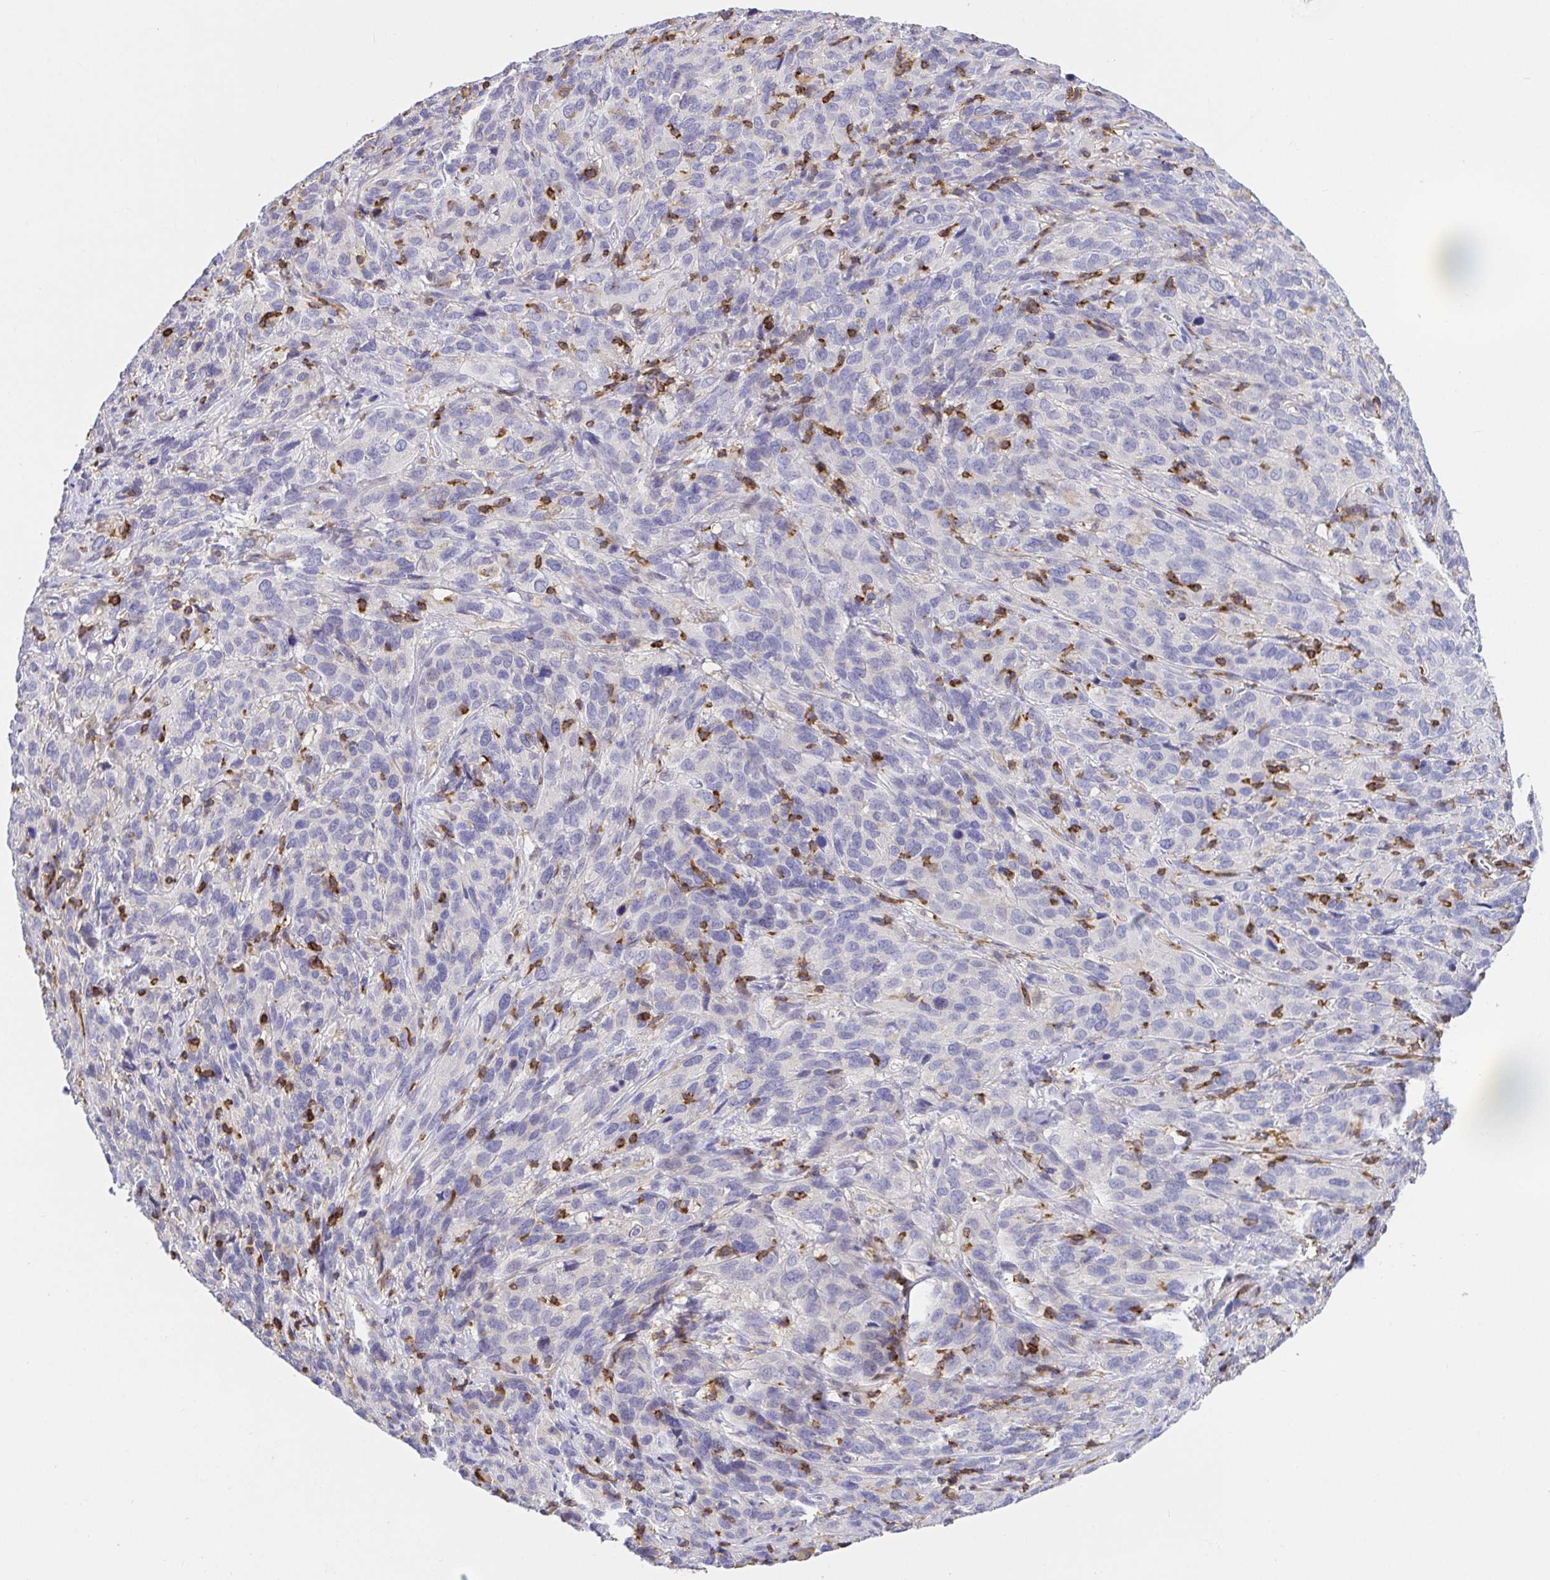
{"staining": {"intensity": "negative", "quantity": "none", "location": "none"}, "tissue": "cervical cancer", "cell_type": "Tumor cells", "image_type": "cancer", "snomed": [{"axis": "morphology", "description": "Squamous cell carcinoma, NOS"}, {"axis": "topography", "description": "Cervix"}], "caption": "Image shows no significant protein staining in tumor cells of cervical cancer. (DAB IHC with hematoxylin counter stain).", "gene": "SKAP1", "patient": {"sex": "female", "age": 51}}